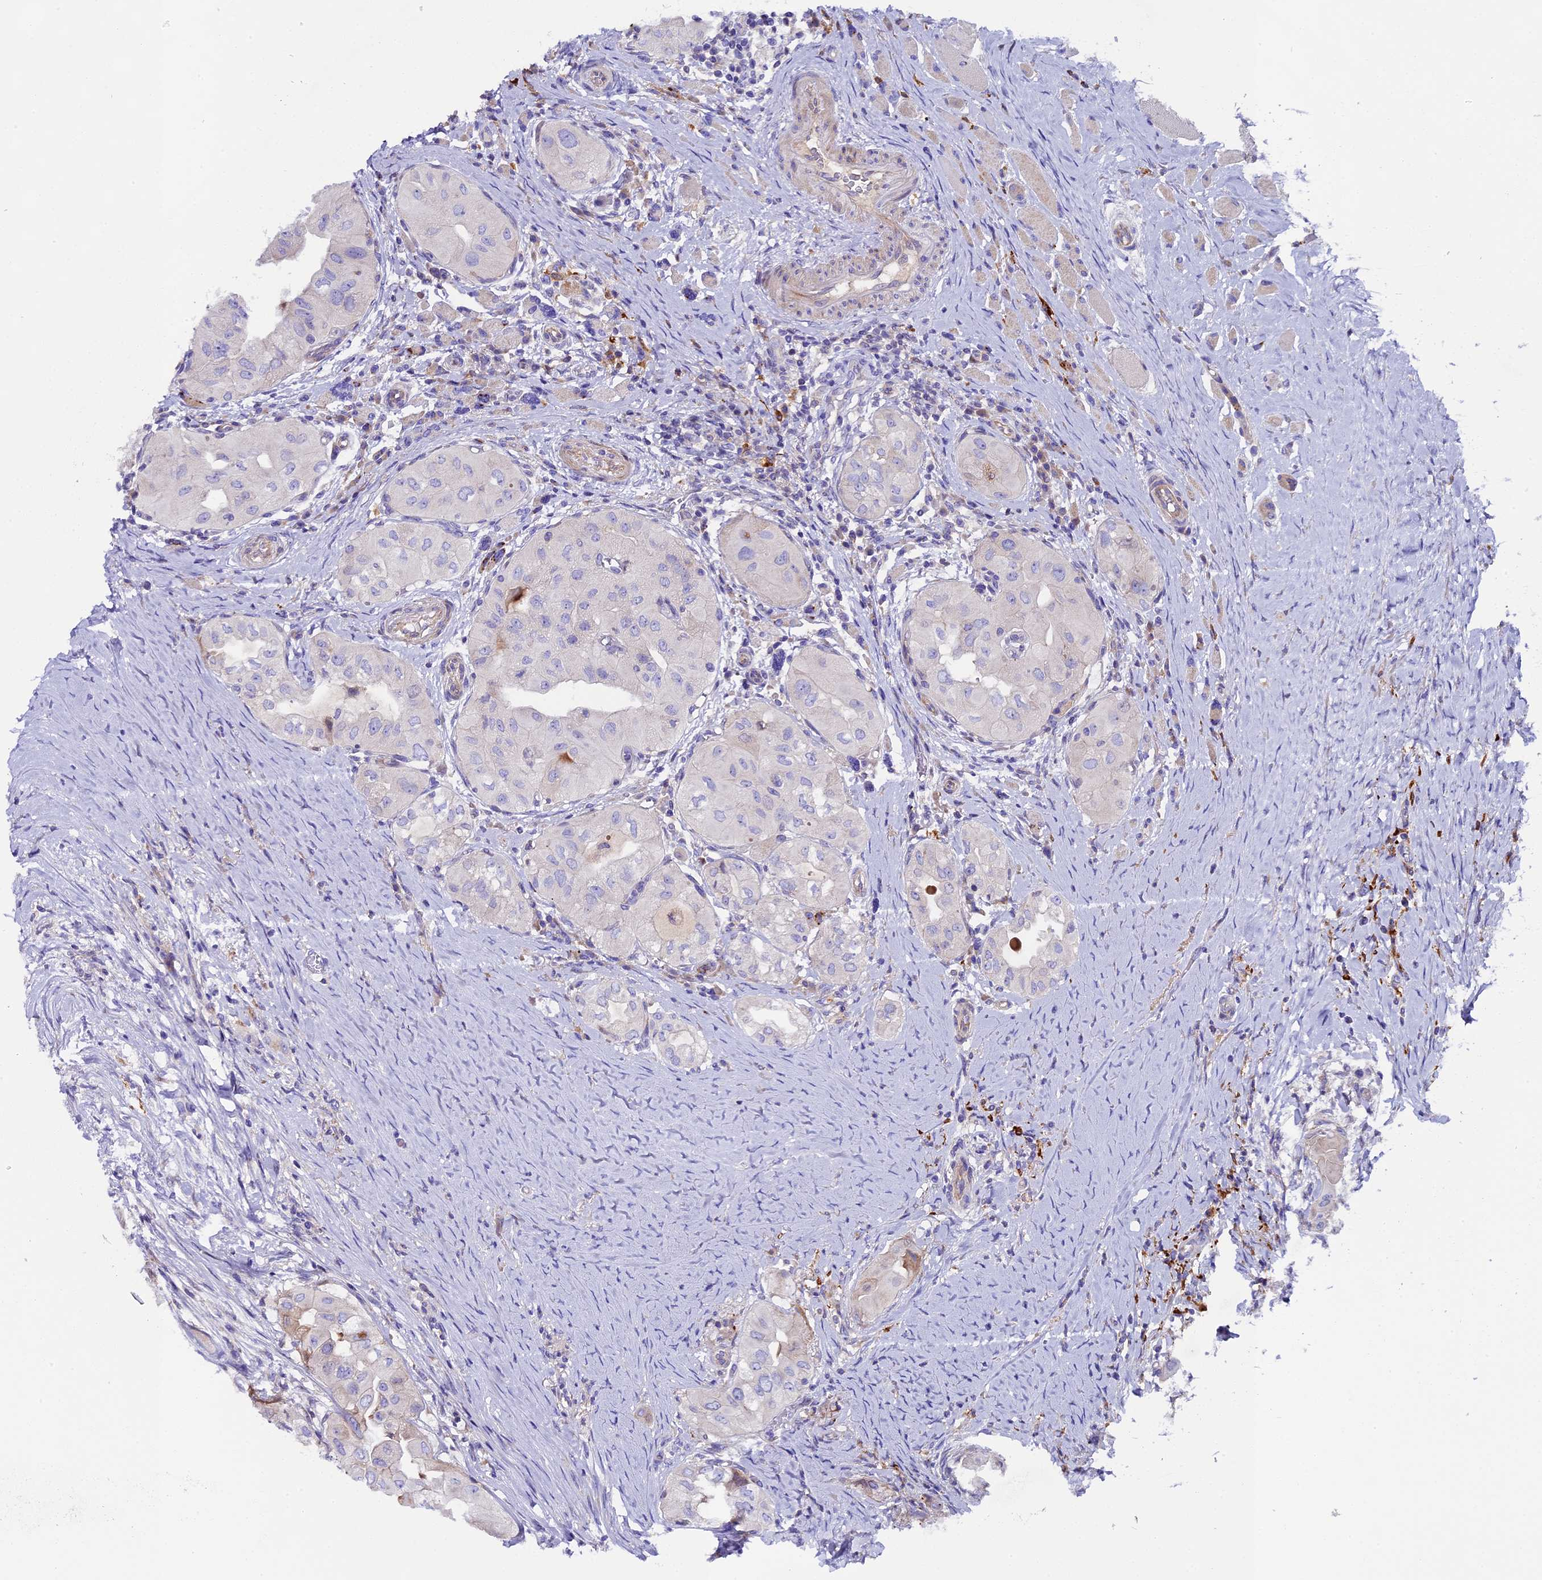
{"staining": {"intensity": "negative", "quantity": "none", "location": "none"}, "tissue": "thyroid cancer", "cell_type": "Tumor cells", "image_type": "cancer", "snomed": [{"axis": "morphology", "description": "Papillary adenocarcinoma, NOS"}, {"axis": "topography", "description": "Thyroid gland"}], "caption": "An image of thyroid cancer stained for a protein displays no brown staining in tumor cells.", "gene": "PIGU", "patient": {"sex": "female", "age": 59}}